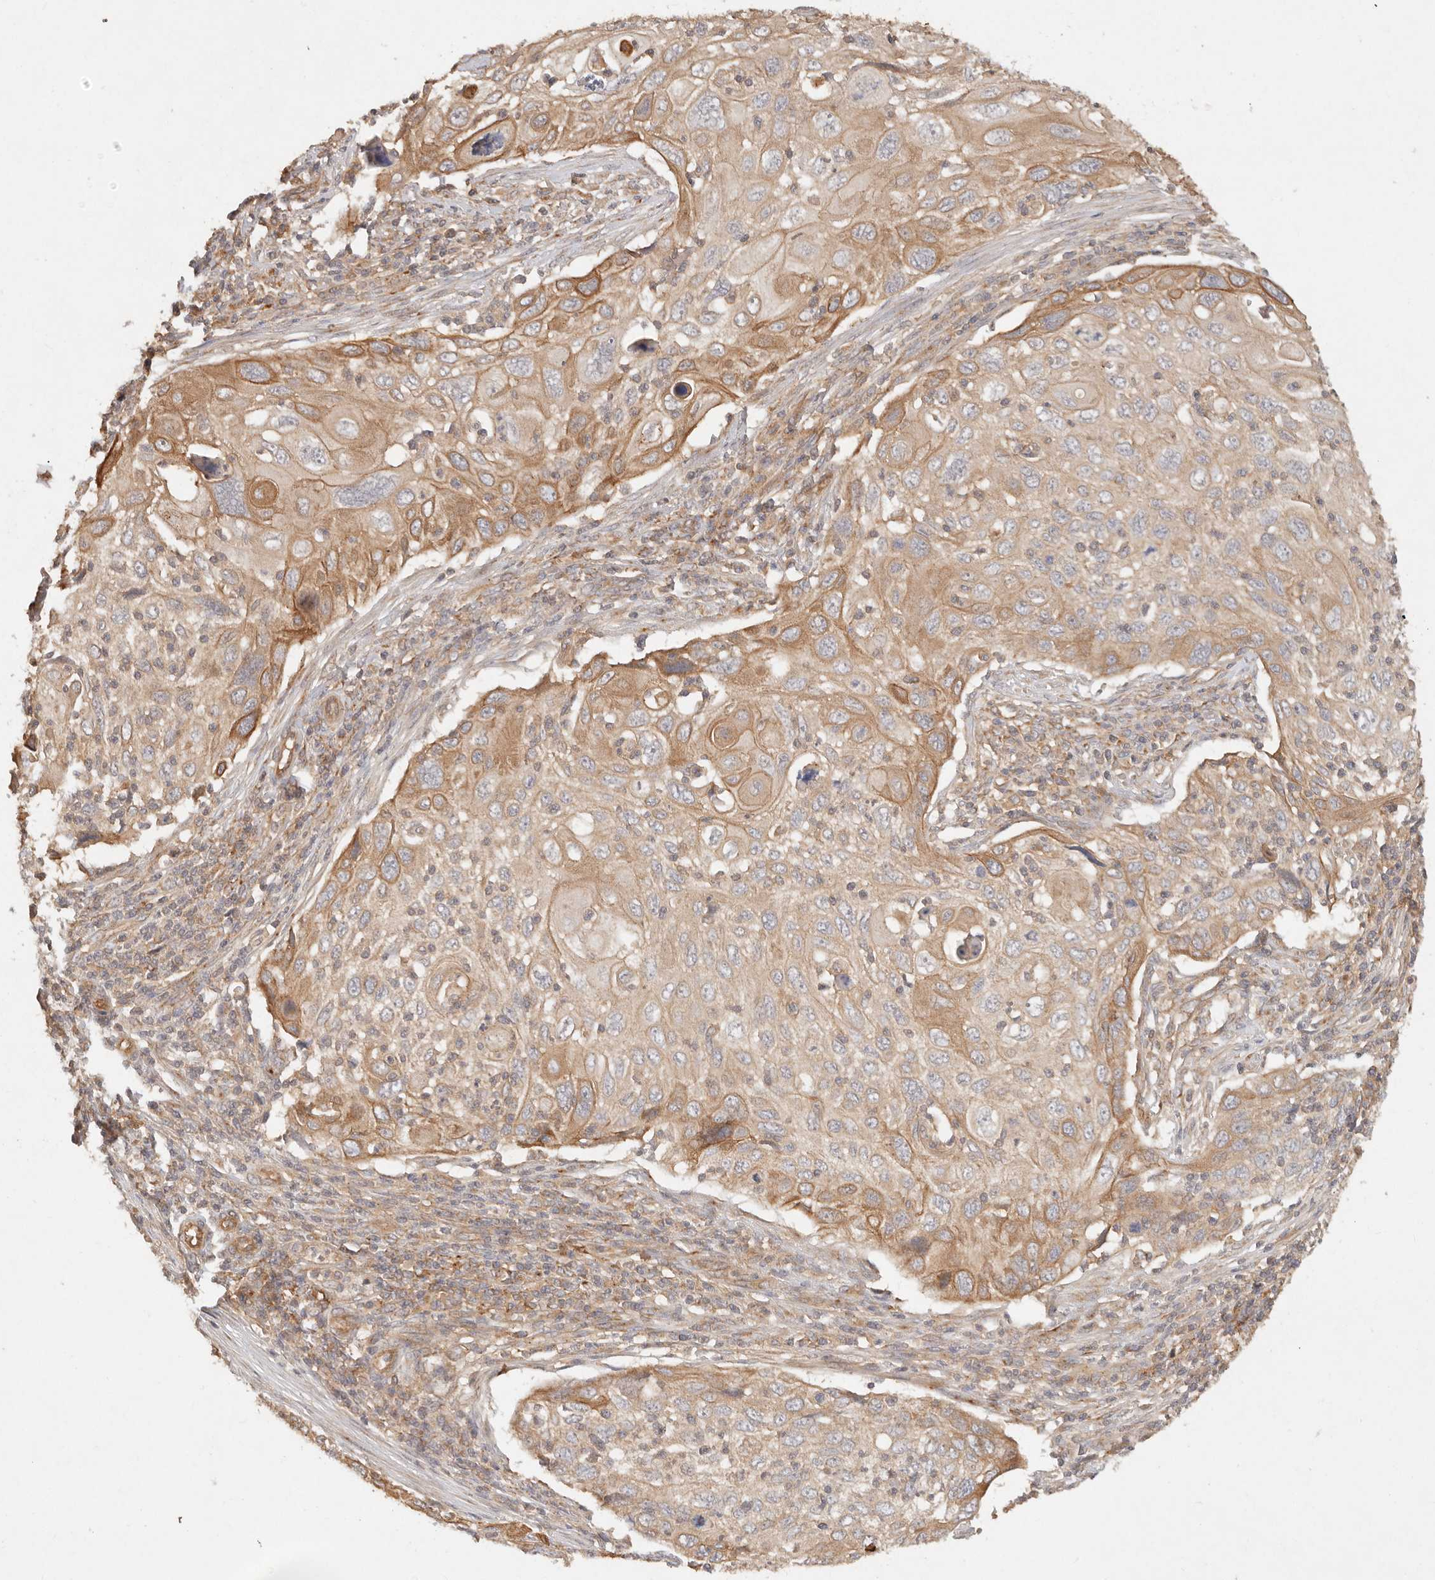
{"staining": {"intensity": "moderate", "quantity": ">75%", "location": "cytoplasmic/membranous"}, "tissue": "cervical cancer", "cell_type": "Tumor cells", "image_type": "cancer", "snomed": [{"axis": "morphology", "description": "Squamous cell carcinoma, NOS"}, {"axis": "topography", "description": "Cervix"}], "caption": "A brown stain highlights moderate cytoplasmic/membranous staining of a protein in cervical squamous cell carcinoma tumor cells. (brown staining indicates protein expression, while blue staining denotes nuclei).", "gene": "HECTD3", "patient": {"sex": "female", "age": 70}}